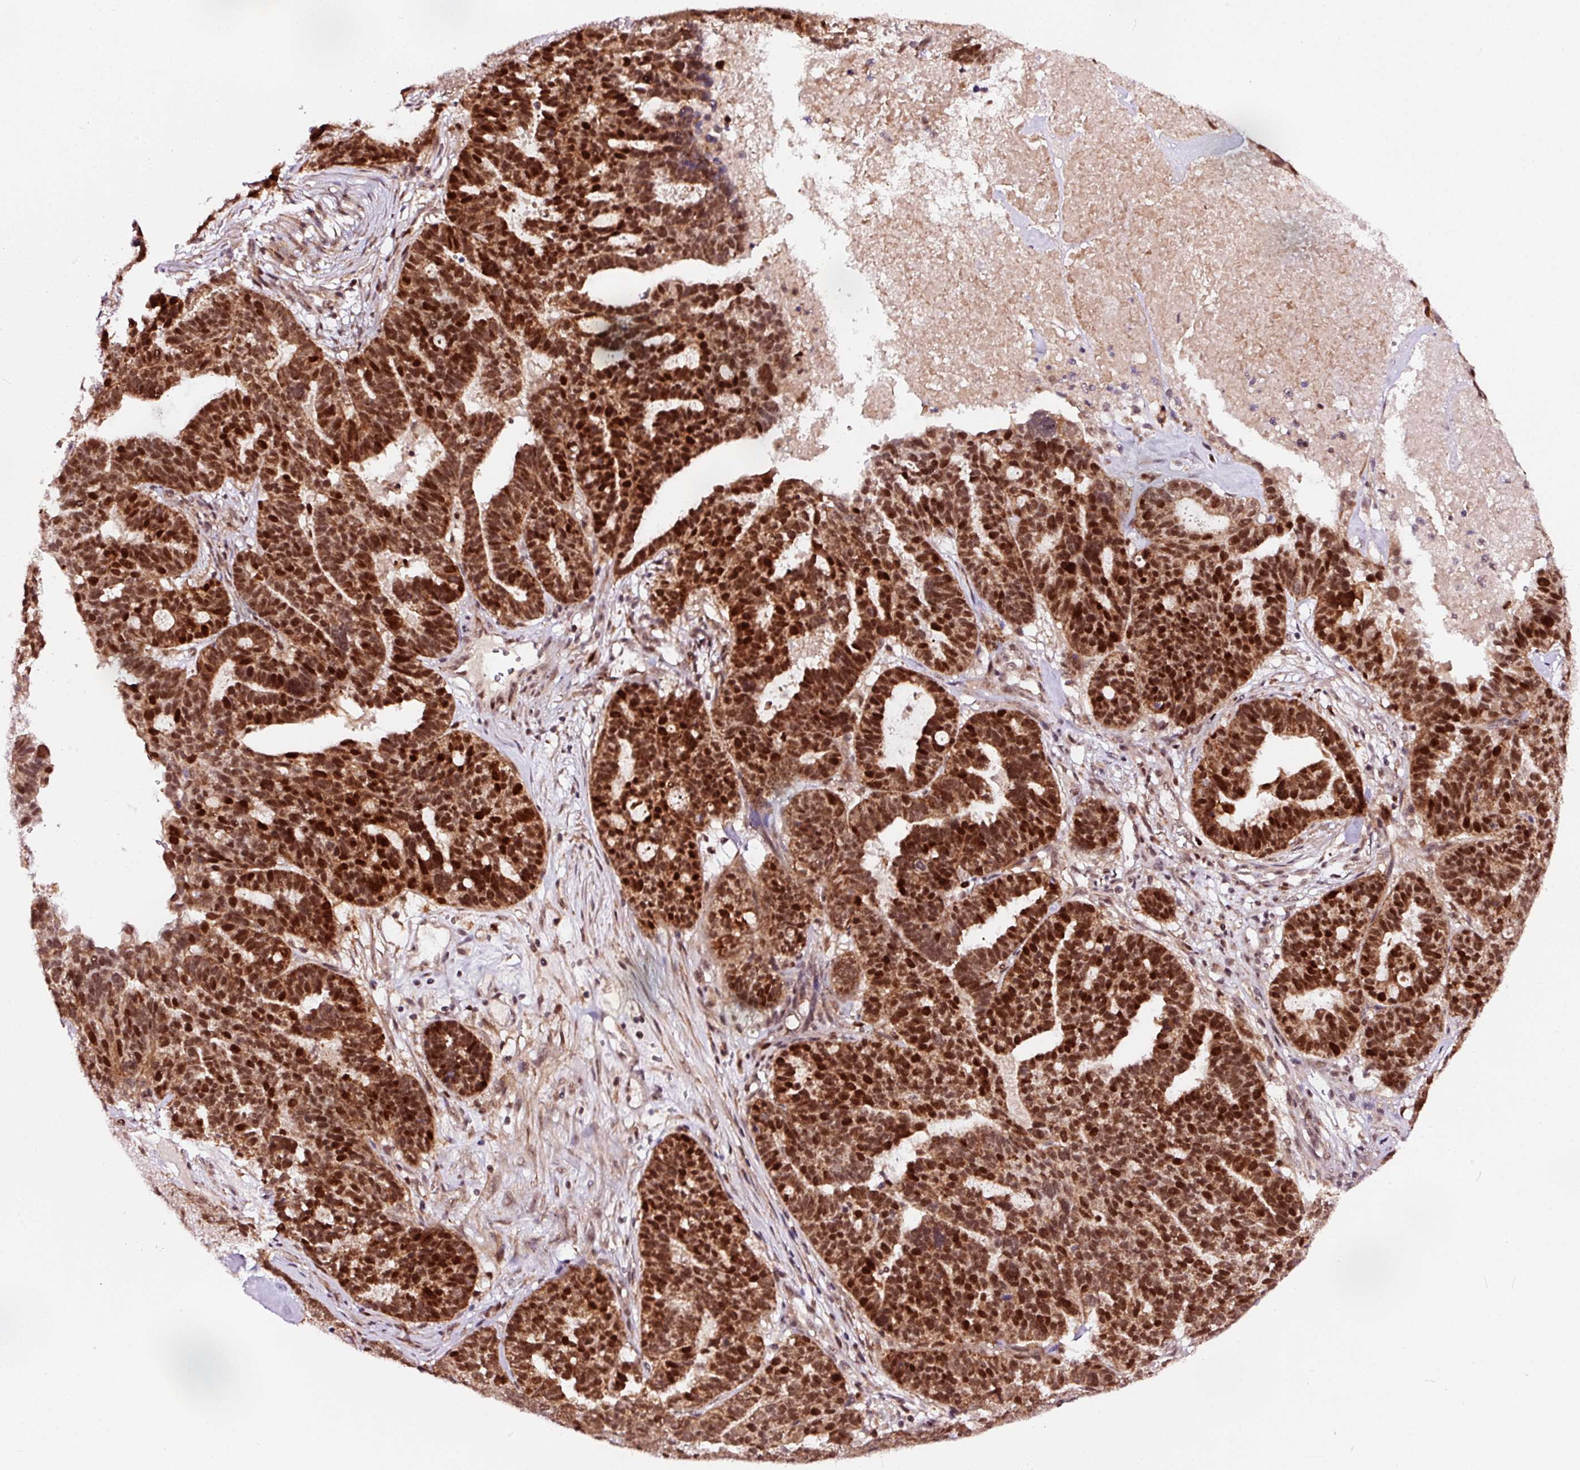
{"staining": {"intensity": "strong", "quantity": ">75%", "location": "nuclear"}, "tissue": "ovarian cancer", "cell_type": "Tumor cells", "image_type": "cancer", "snomed": [{"axis": "morphology", "description": "Cystadenocarcinoma, serous, NOS"}, {"axis": "topography", "description": "Ovary"}], "caption": "This is a photomicrograph of IHC staining of ovarian cancer, which shows strong staining in the nuclear of tumor cells.", "gene": "RFC4", "patient": {"sex": "female", "age": 59}}